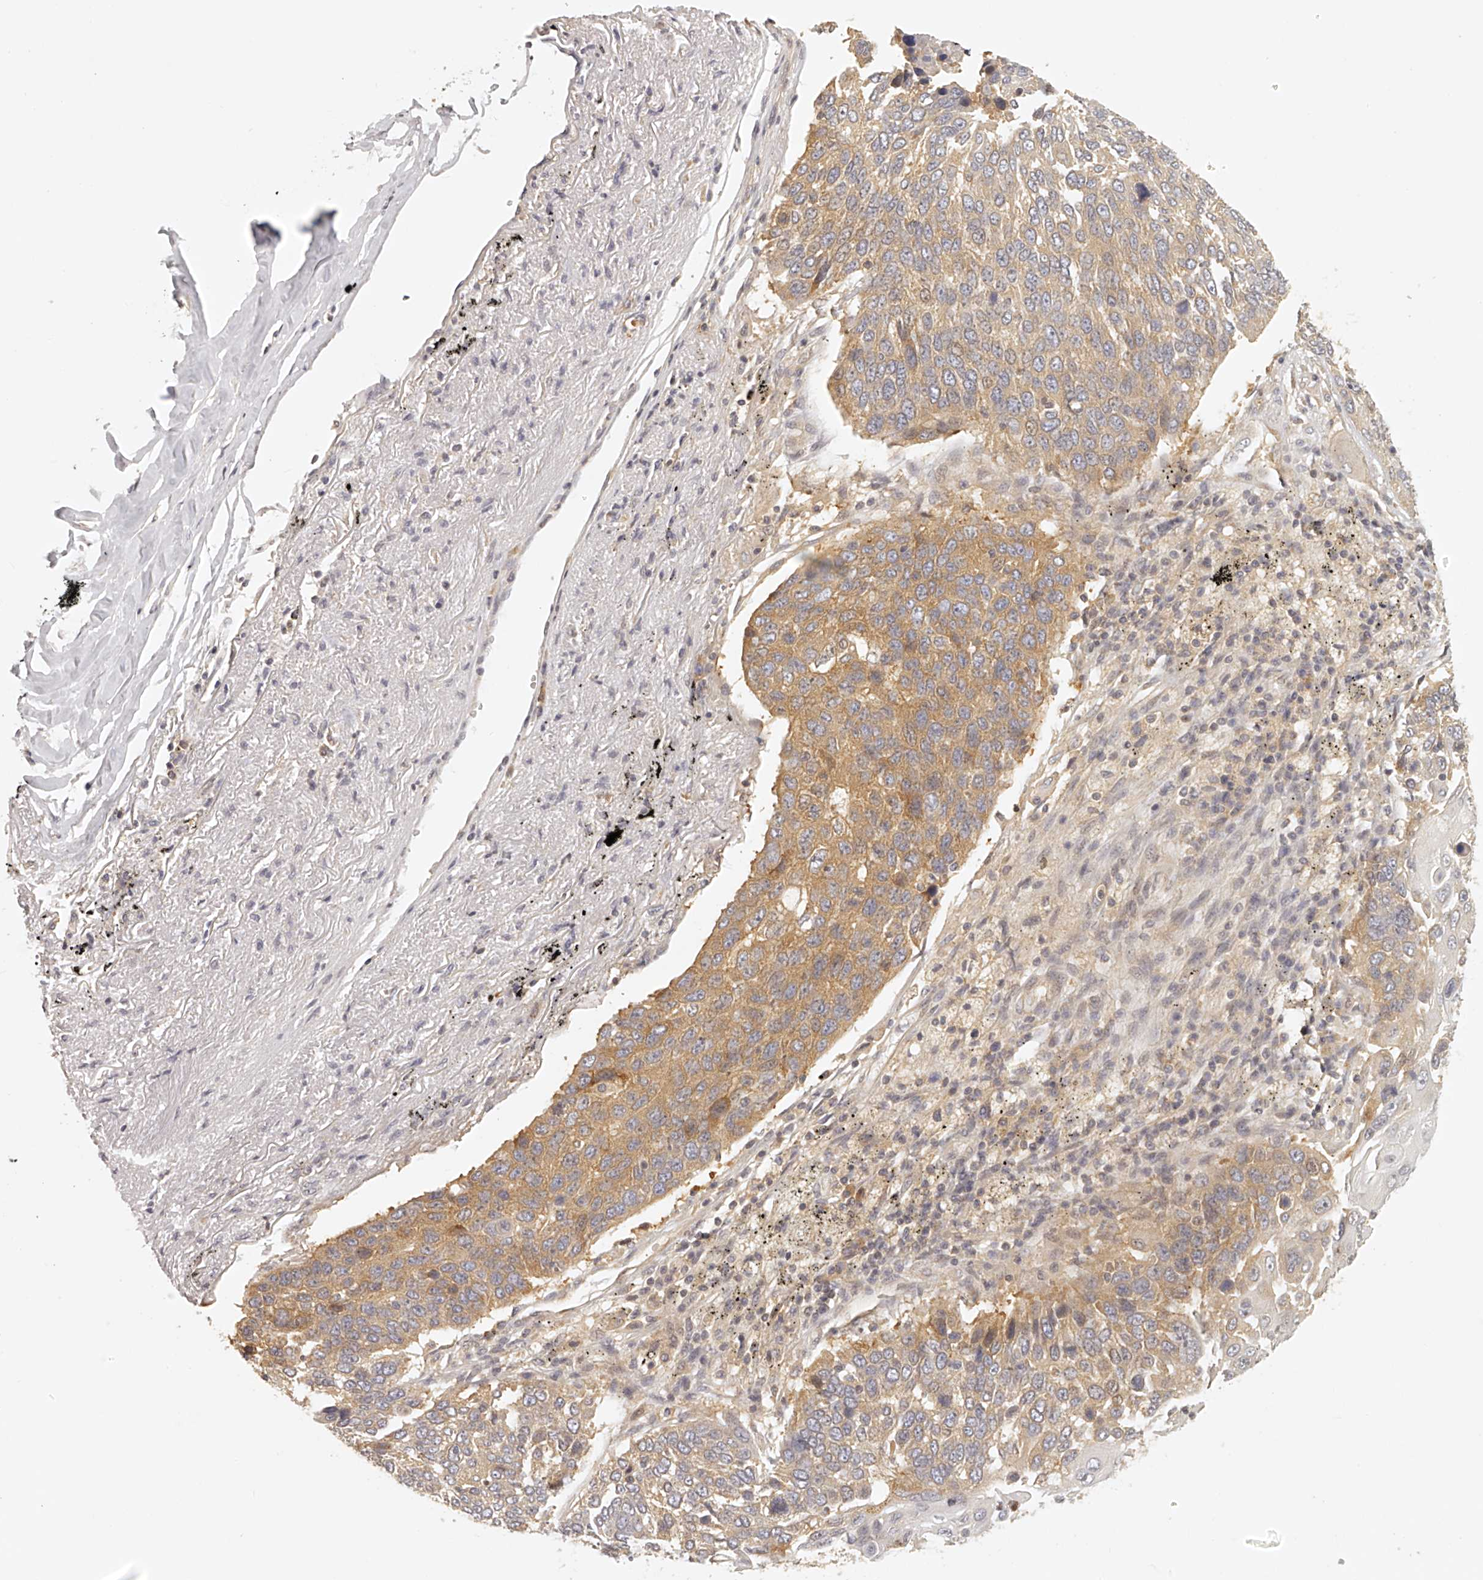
{"staining": {"intensity": "moderate", "quantity": ">75%", "location": "cytoplasmic/membranous"}, "tissue": "lung cancer", "cell_type": "Tumor cells", "image_type": "cancer", "snomed": [{"axis": "morphology", "description": "Squamous cell carcinoma, NOS"}, {"axis": "topography", "description": "Lung"}], "caption": "This is a histology image of immunohistochemistry staining of squamous cell carcinoma (lung), which shows moderate expression in the cytoplasmic/membranous of tumor cells.", "gene": "EIF3I", "patient": {"sex": "male", "age": 66}}